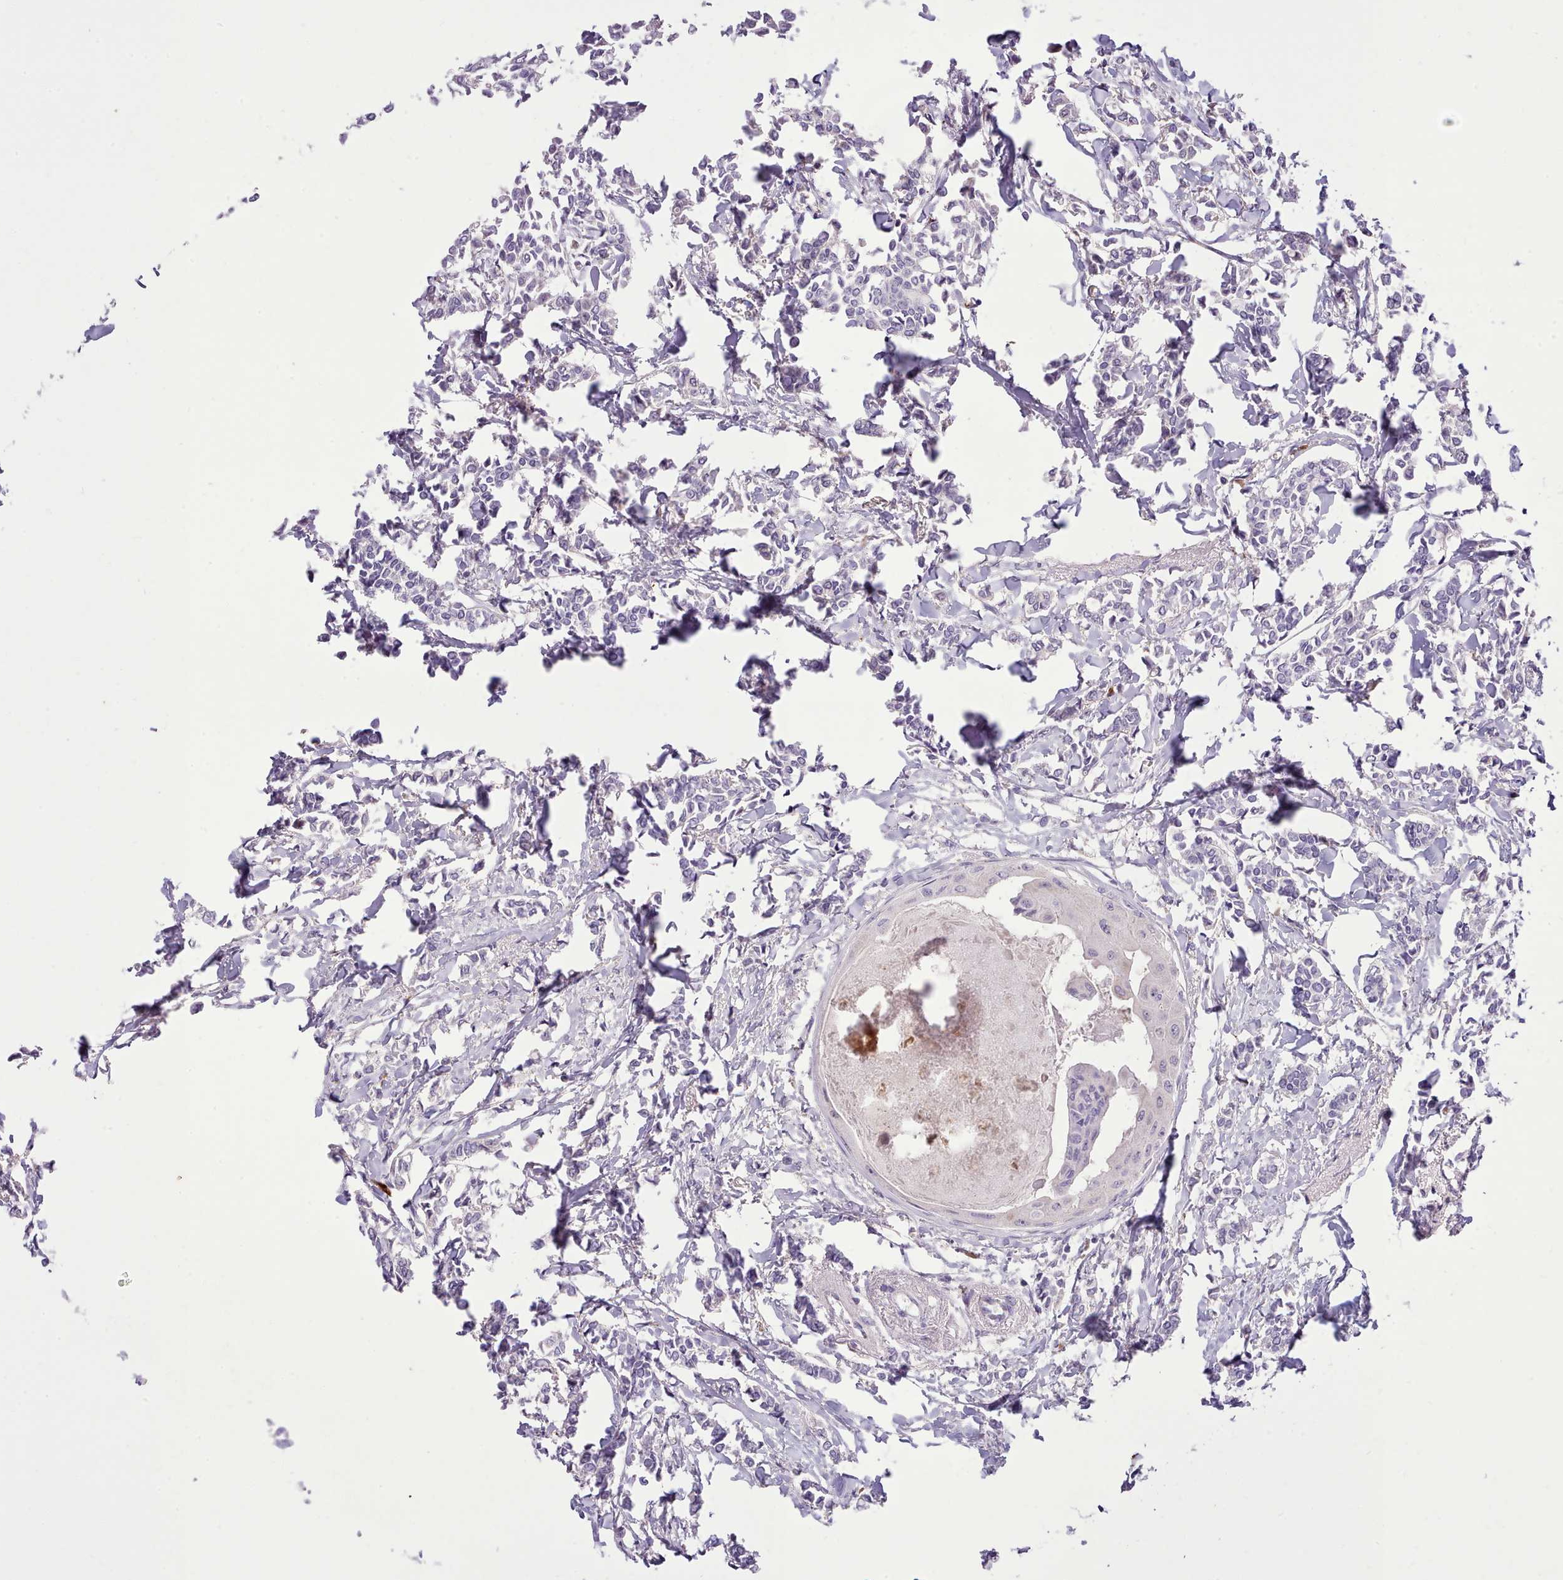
{"staining": {"intensity": "negative", "quantity": "none", "location": "none"}, "tissue": "breast cancer", "cell_type": "Tumor cells", "image_type": "cancer", "snomed": [{"axis": "morphology", "description": "Duct carcinoma"}, {"axis": "topography", "description": "Breast"}], "caption": "DAB immunohistochemical staining of intraductal carcinoma (breast) reveals no significant staining in tumor cells.", "gene": "FAM83E", "patient": {"sex": "female", "age": 41}}